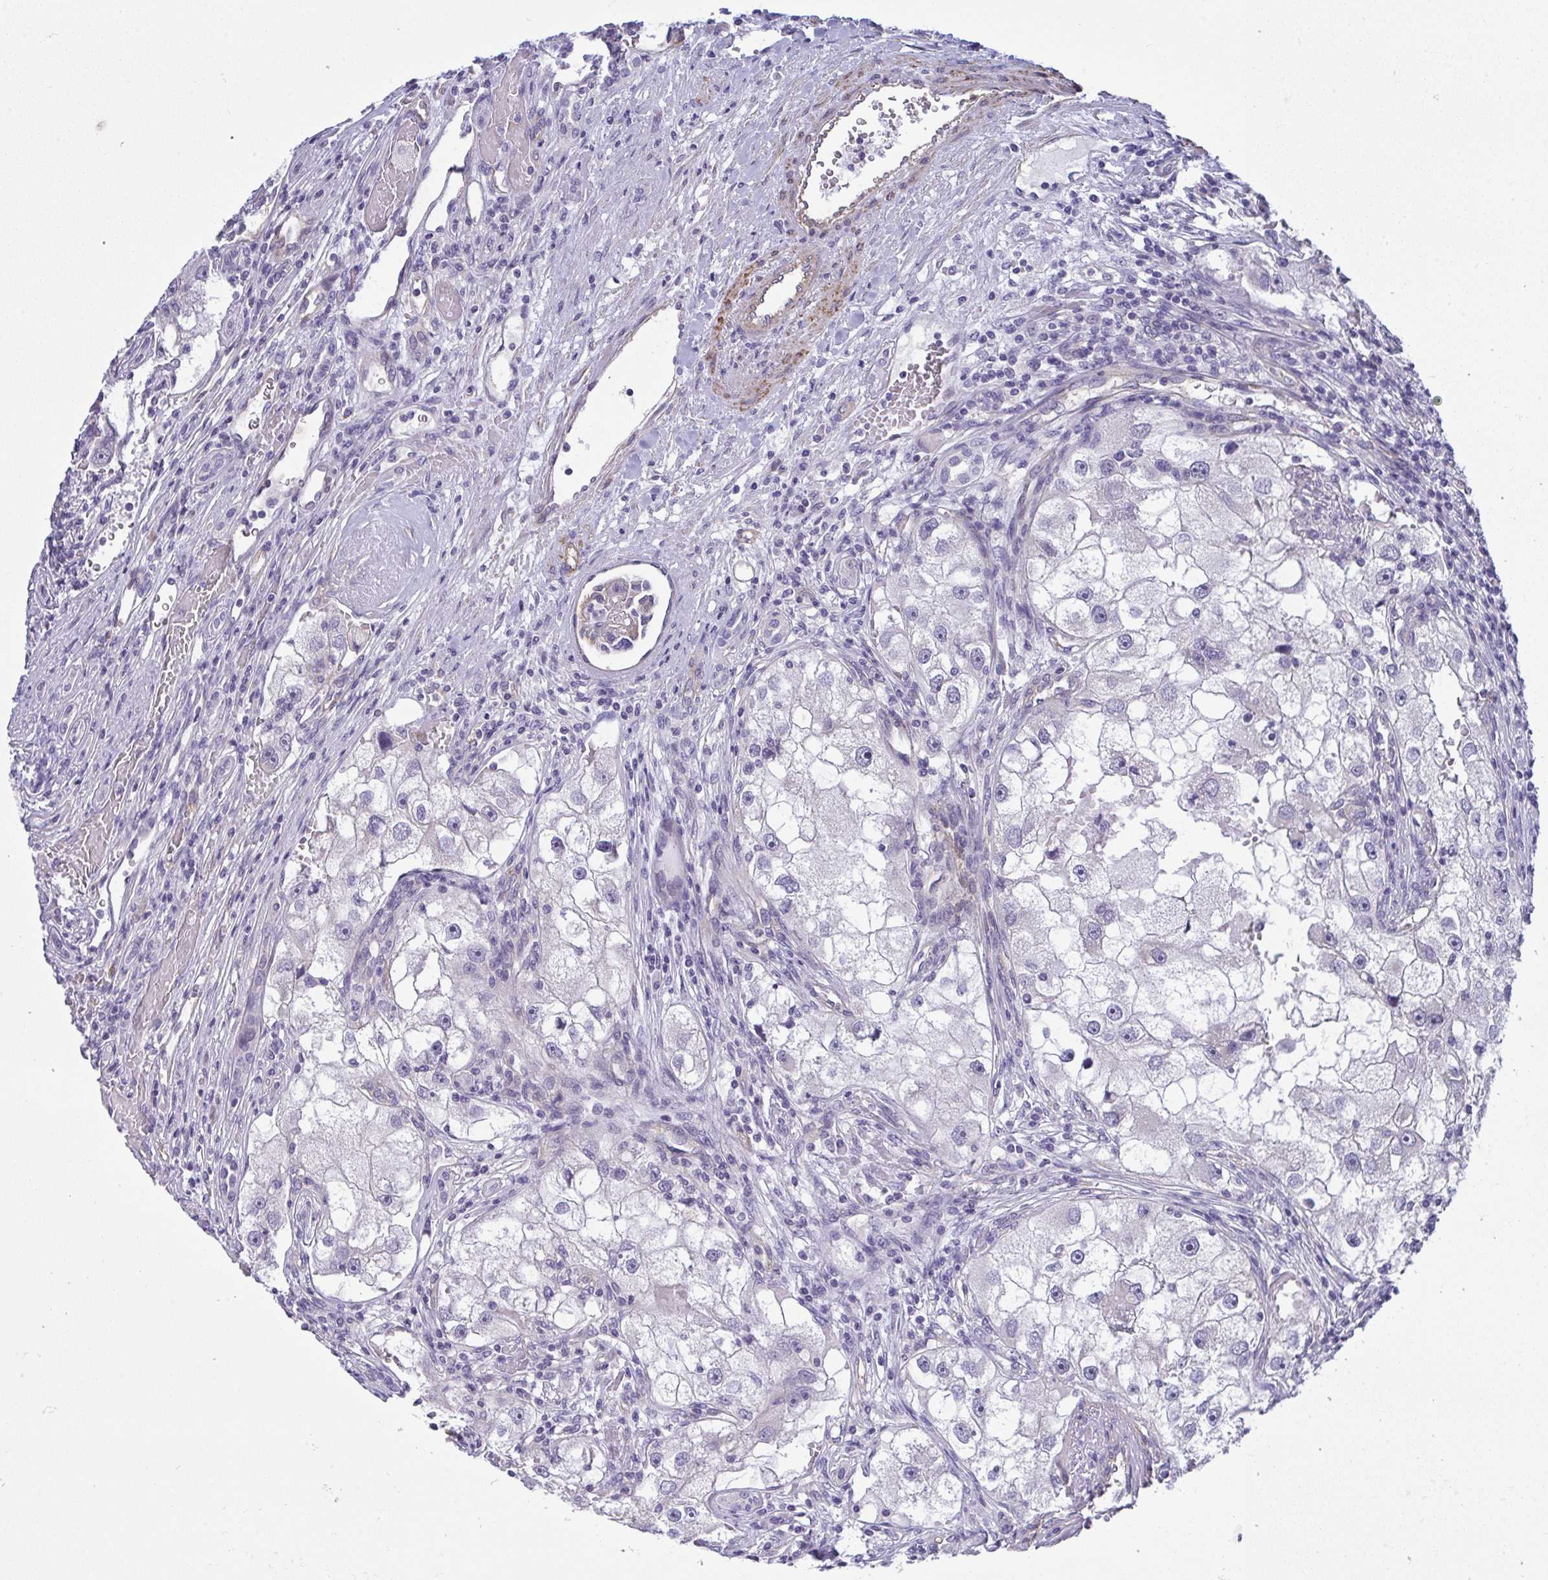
{"staining": {"intensity": "negative", "quantity": "none", "location": "none"}, "tissue": "renal cancer", "cell_type": "Tumor cells", "image_type": "cancer", "snomed": [{"axis": "morphology", "description": "Adenocarcinoma, NOS"}, {"axis": "topography", "description": "Kidney"}], "caption": "DAB (3,3'-diaminobenzidine) immunohistochemical staining of renal cancer (adenocarcinoma) shows no significant expression in tumor cells. (Stains: DAB immunohistochemistry with hematoxylin counter stain, Microscopy: brightfield microscopy at high magnification).", "gene": "MYL12A", "patient": {"sex": "male", "age": 63}}